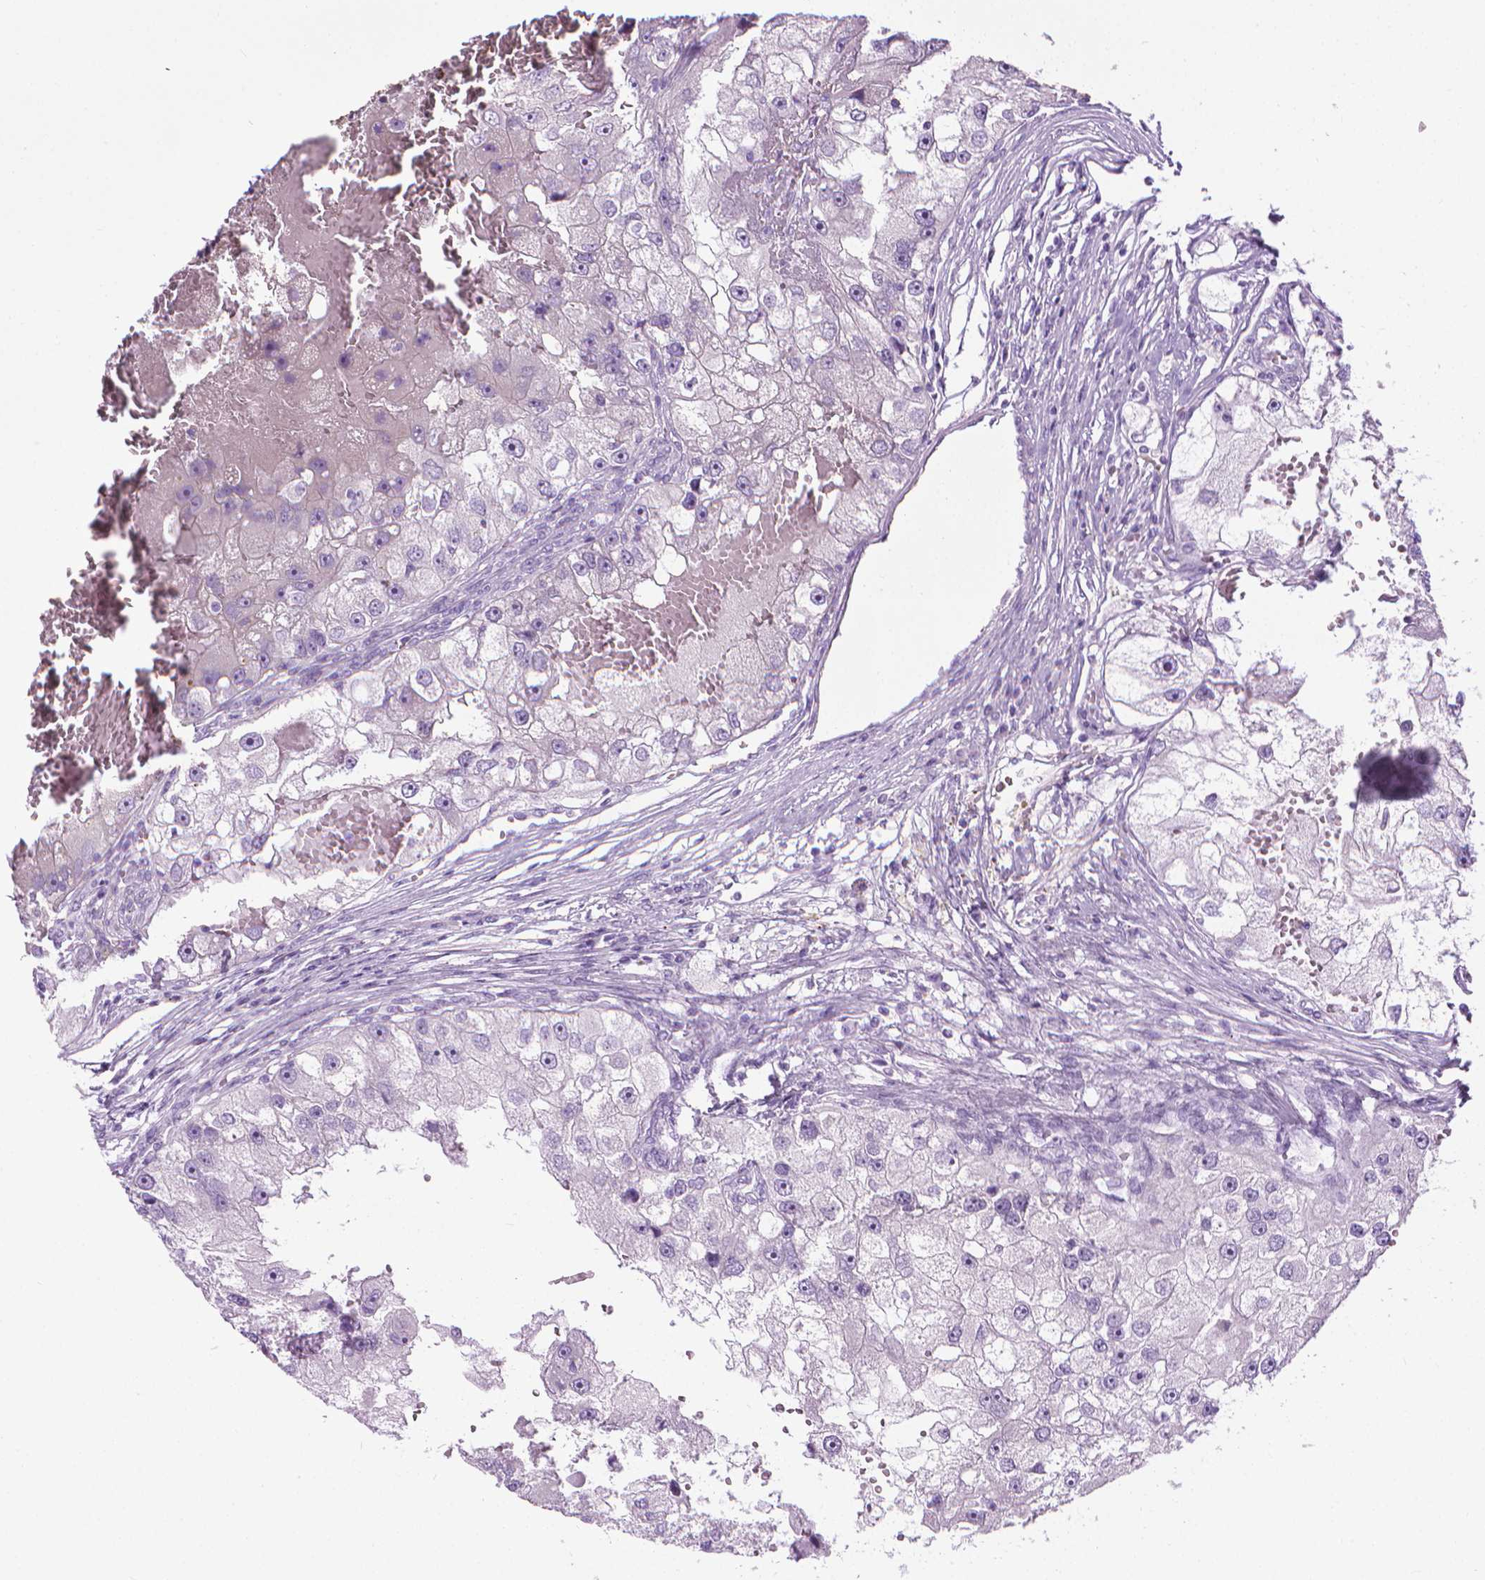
{"staining": {"intensity": "negative", "quantity": "none", "location": "none"}, "tissue": "renal cancer", "cell_type": "Tumor cells", "image_type": "cancer", "snomed": [{"axis": "morphology", "description": "Adenocarcinoma, NOS"}, {"axis": "topography", "description": "Kidney"}], "caption": "This is an immunohistochemistry (IHC) histopathology image of renal cancer (adenocarcinoma). There is no positivity in tumor cells.", "gene": "DNAI7", "patient": {"sex": "male", "age": 63}}